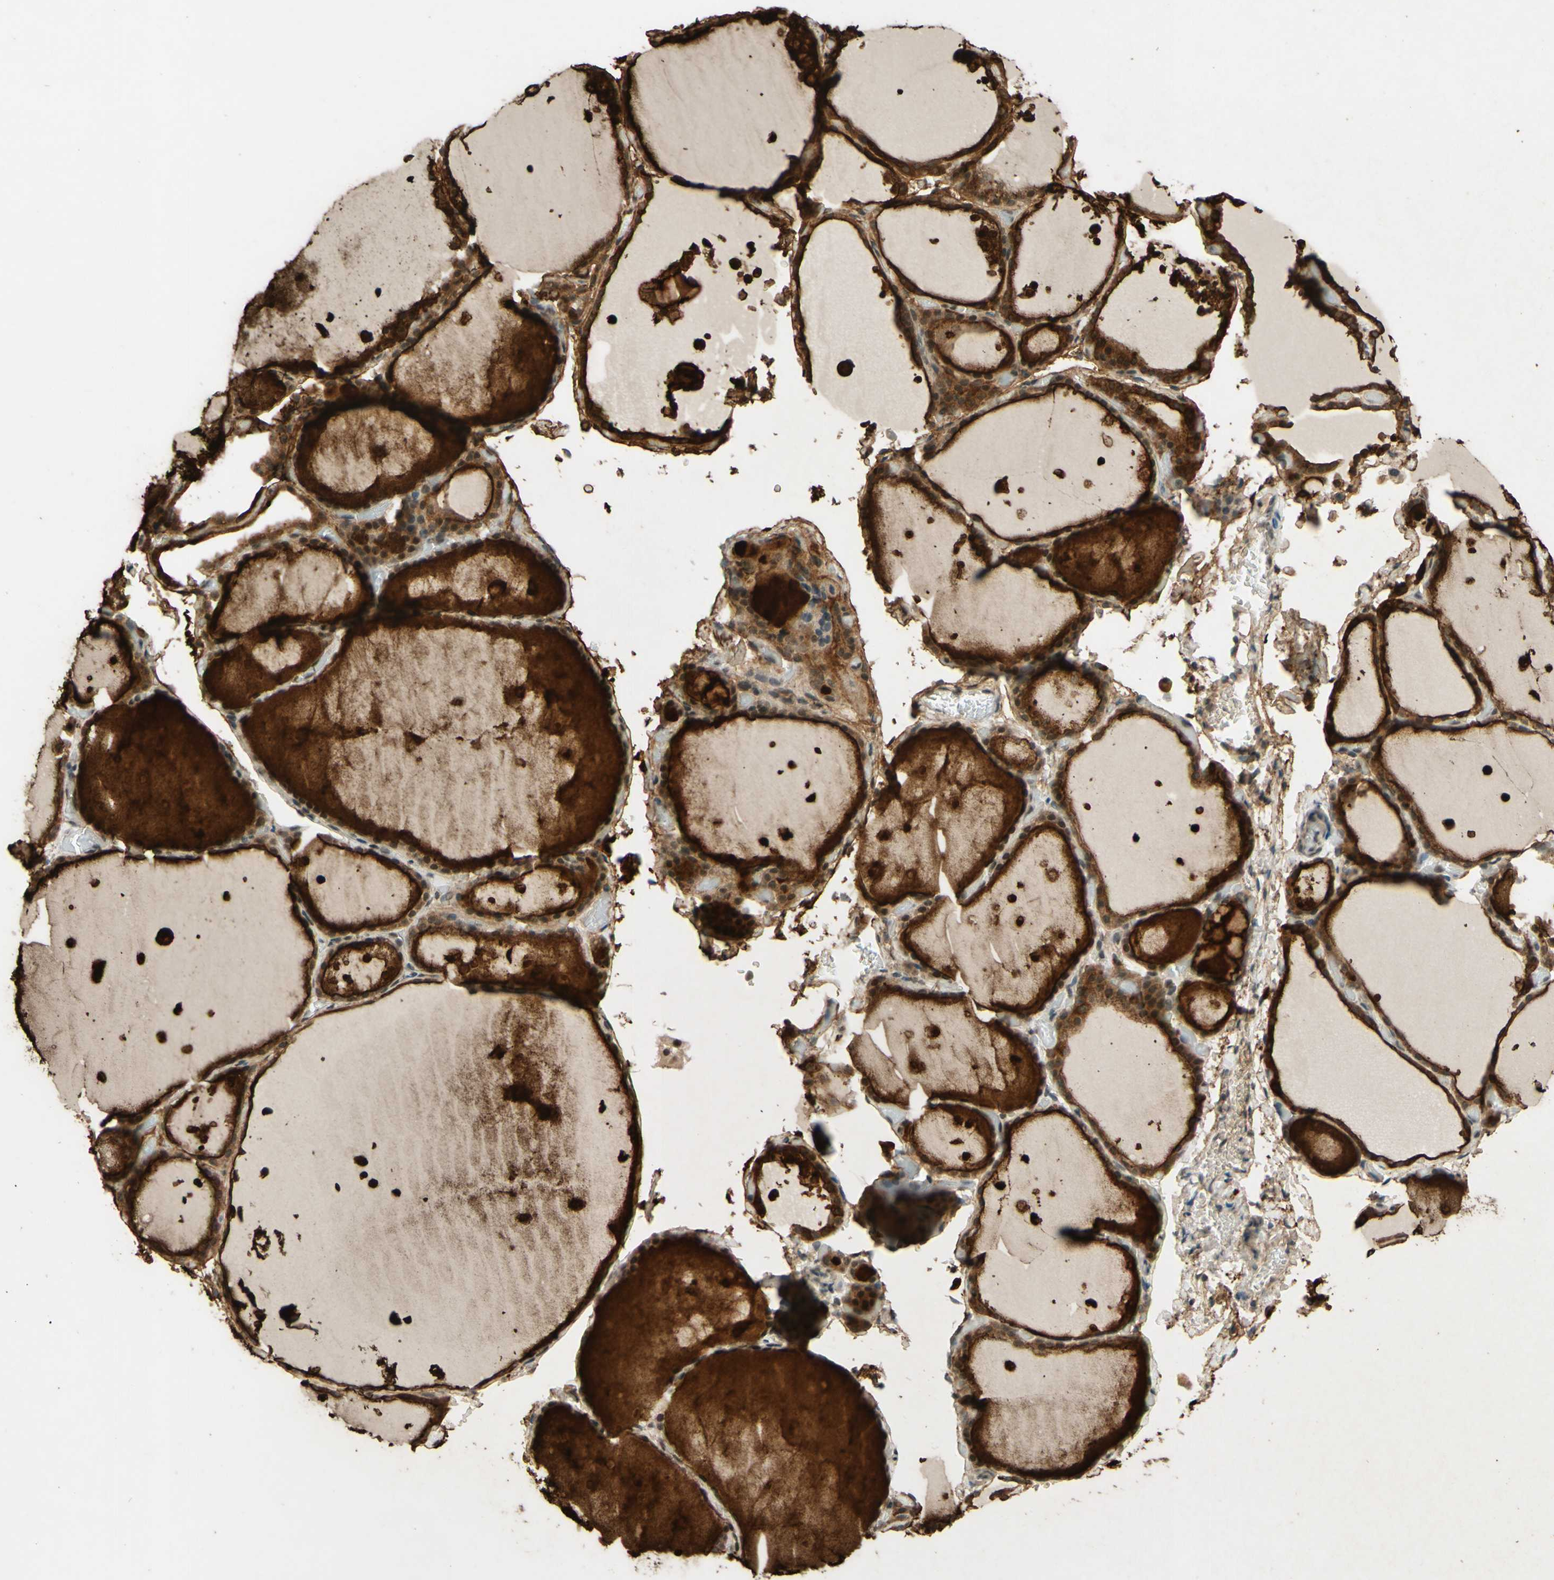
{"staining": {"intensity": "moderate", "quantity": ">75%", "location": "cytoplasmic/membranous,nuclear"}, "tissue": "thyroid gland", "cell_type": "Glandular cells", "image_type": "normal", "snomed": [{"axis": "morphology", "description": "Normal tissue, NOS"}, {"axis": "topography", "description": "Thyroid gland"}], "caption": "Protein staining of unremarkable thyroid gland displays moderate cytoplasmic/membranous,nuclear staining in approximately >75% of glandular cells. Using DAB (brown) and hematoxylin (blue) stains, captured at high magnification using brightfield microscopy.", "gene": "SMARCB1", "patient": {"sex": "female", "age": 44}}